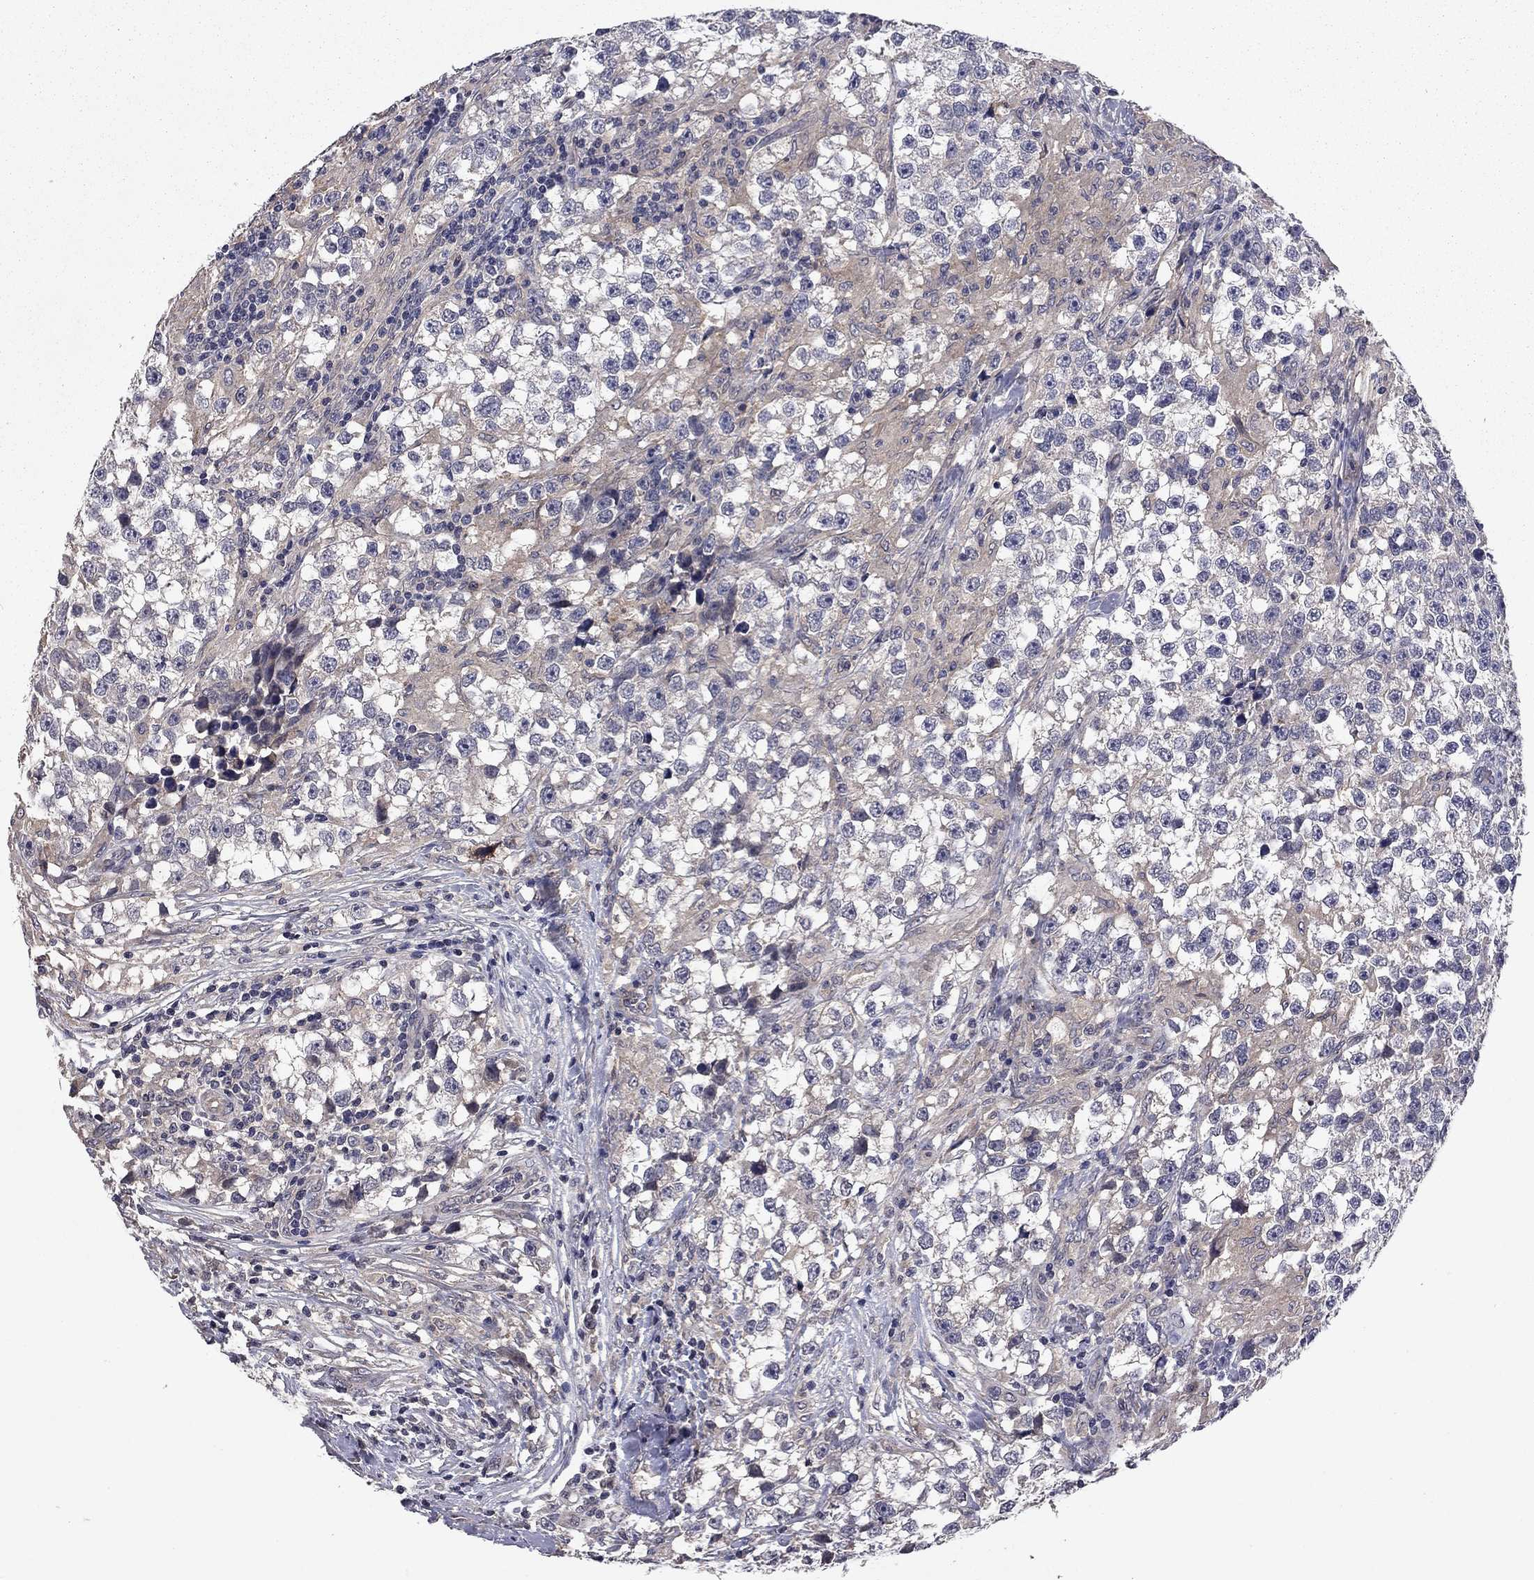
{"staining": {"intensity": "negative", "quantity": "none", "location": "none"}, "tissue": "testis cancer", "cell_type": "Tumor cells", "image_type": "cancer", "snomed": [{"axis": "morphology", "description": "Seminoma, NOS"}, {"axis": "topography", "description": "Testis"}], "caption": "Seminoma (testis) stained for a protein using IHC demonstrates no positivity tumor cells.", "gene": "PROS1", "patient": {"sex": "male", "age": 46}}